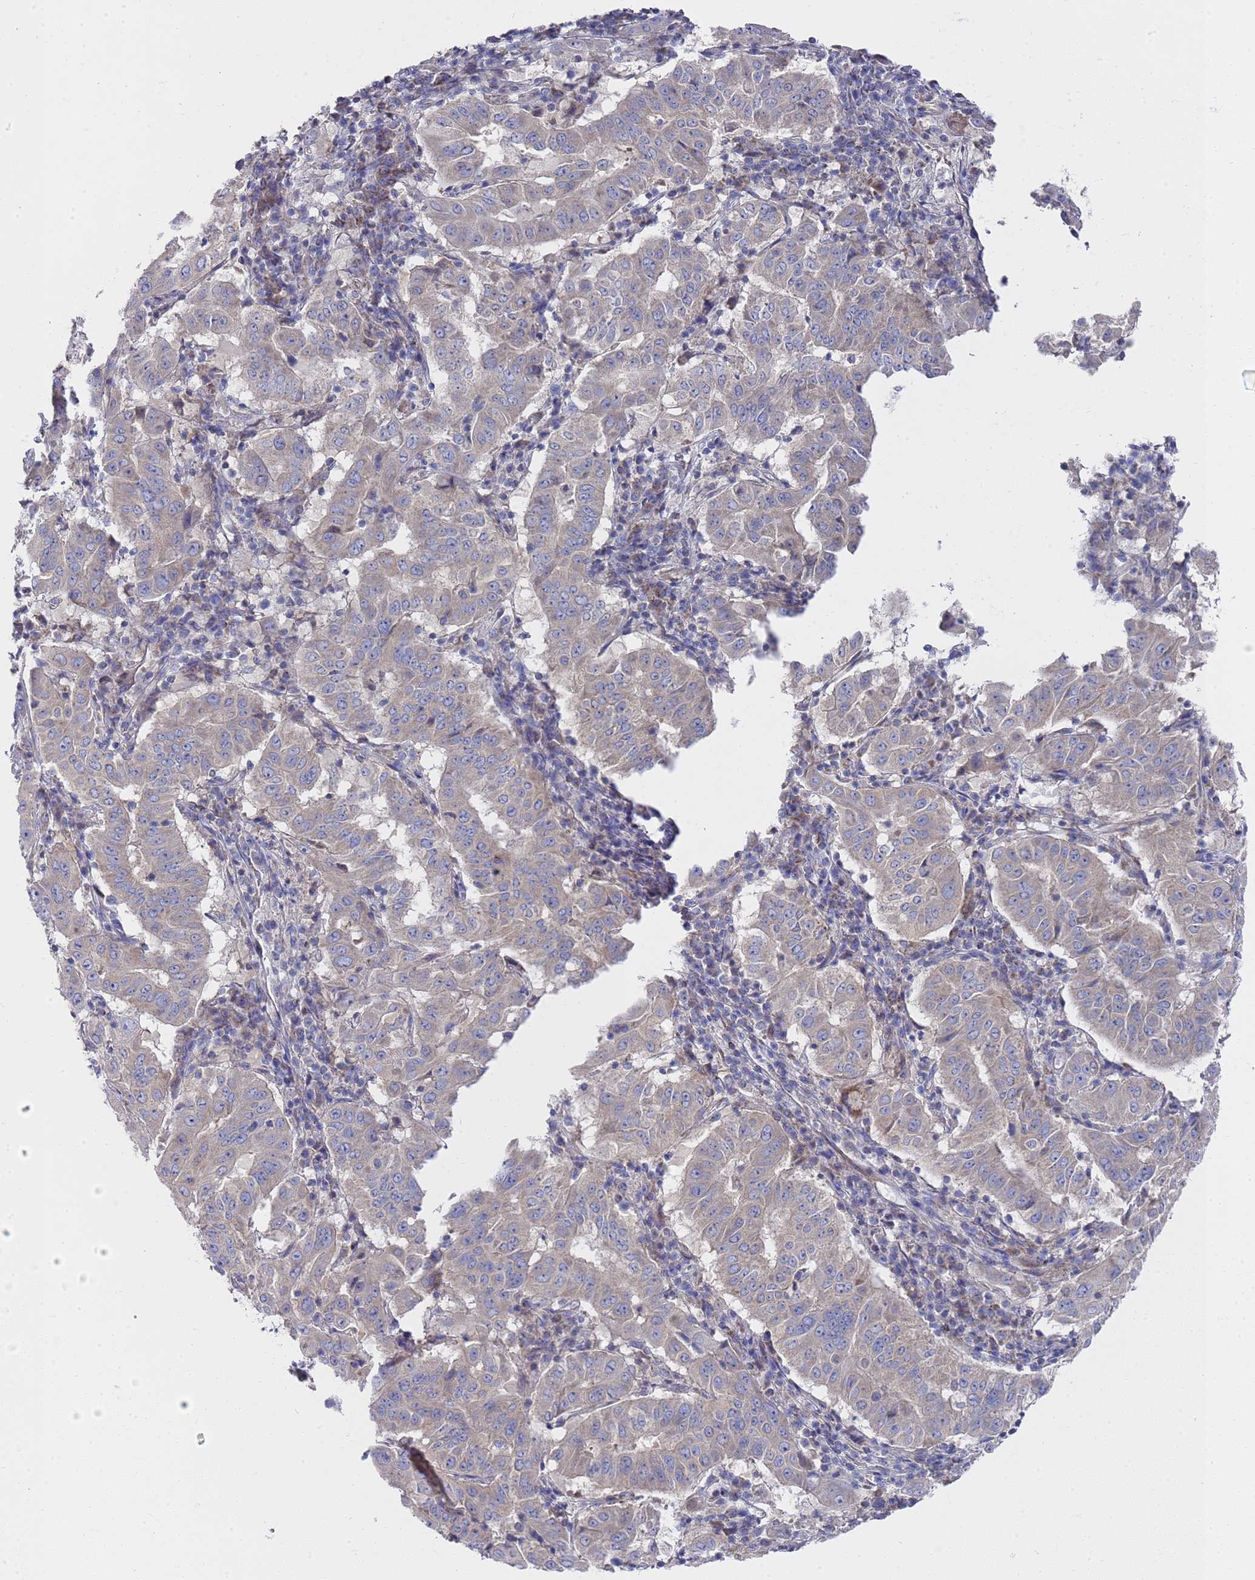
{"staining": {"intensity": "weak", "quantity": "<25%", "location": "cytoplasmic/membranous"}, "tissue": "pancreatic cancer", "cell_type": "Tumor cells", "image_type": "cancer", "snomed": [{"axis": "morphology", "description": "Adenocarcinoma, NOS"}, {"axis": "topography", "description": "Pancreas"}], "caption": "A high-resolution image shows IHC staining of pancreatic cancer, which shows no significant expression in tumor cells.", "gene": "NPEPPS", "patient": {"sex": "male", "age": 63}}